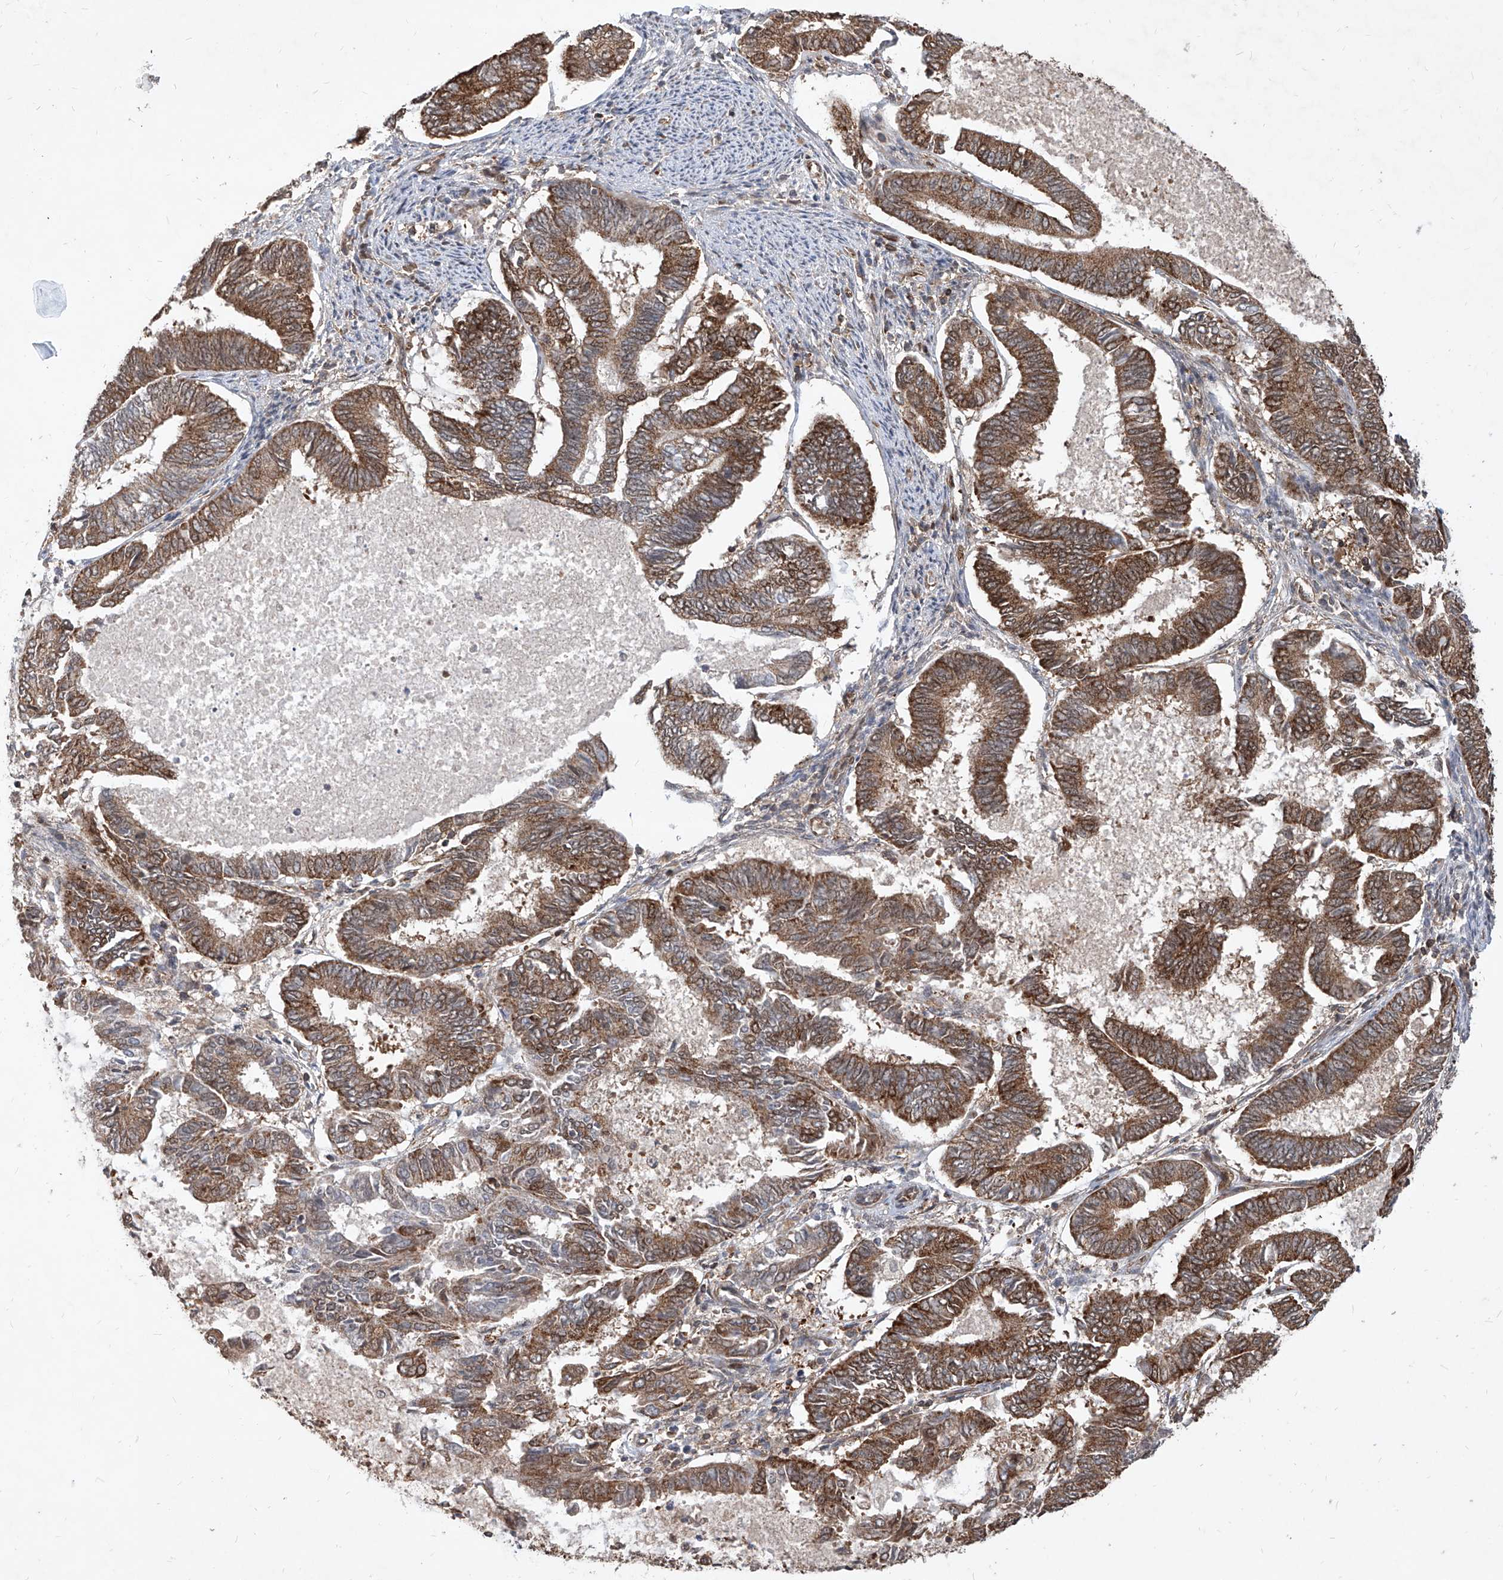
{"staining": {"intensity": "moderate", "quantity": ">75%", "location": "cytoplasmic/membranous"}, "tissue": "endometrial cancer", "cell_type": "Tumor cells", "image_type": "cancer", "snomed": [{"axis": "morphology", "description": "Adenocarcinoma, NOS"}, {"axis": "topography", "description": "Endometrium"}], "caption": "A medium amount of moderate cytoplasmic/membranous expression is present in approximately >75% of tumor cells in adenocarcinoma (endometrial) tissue.", "gene": "MAGED2", "patient": {"sex": "female", "age": 86}}